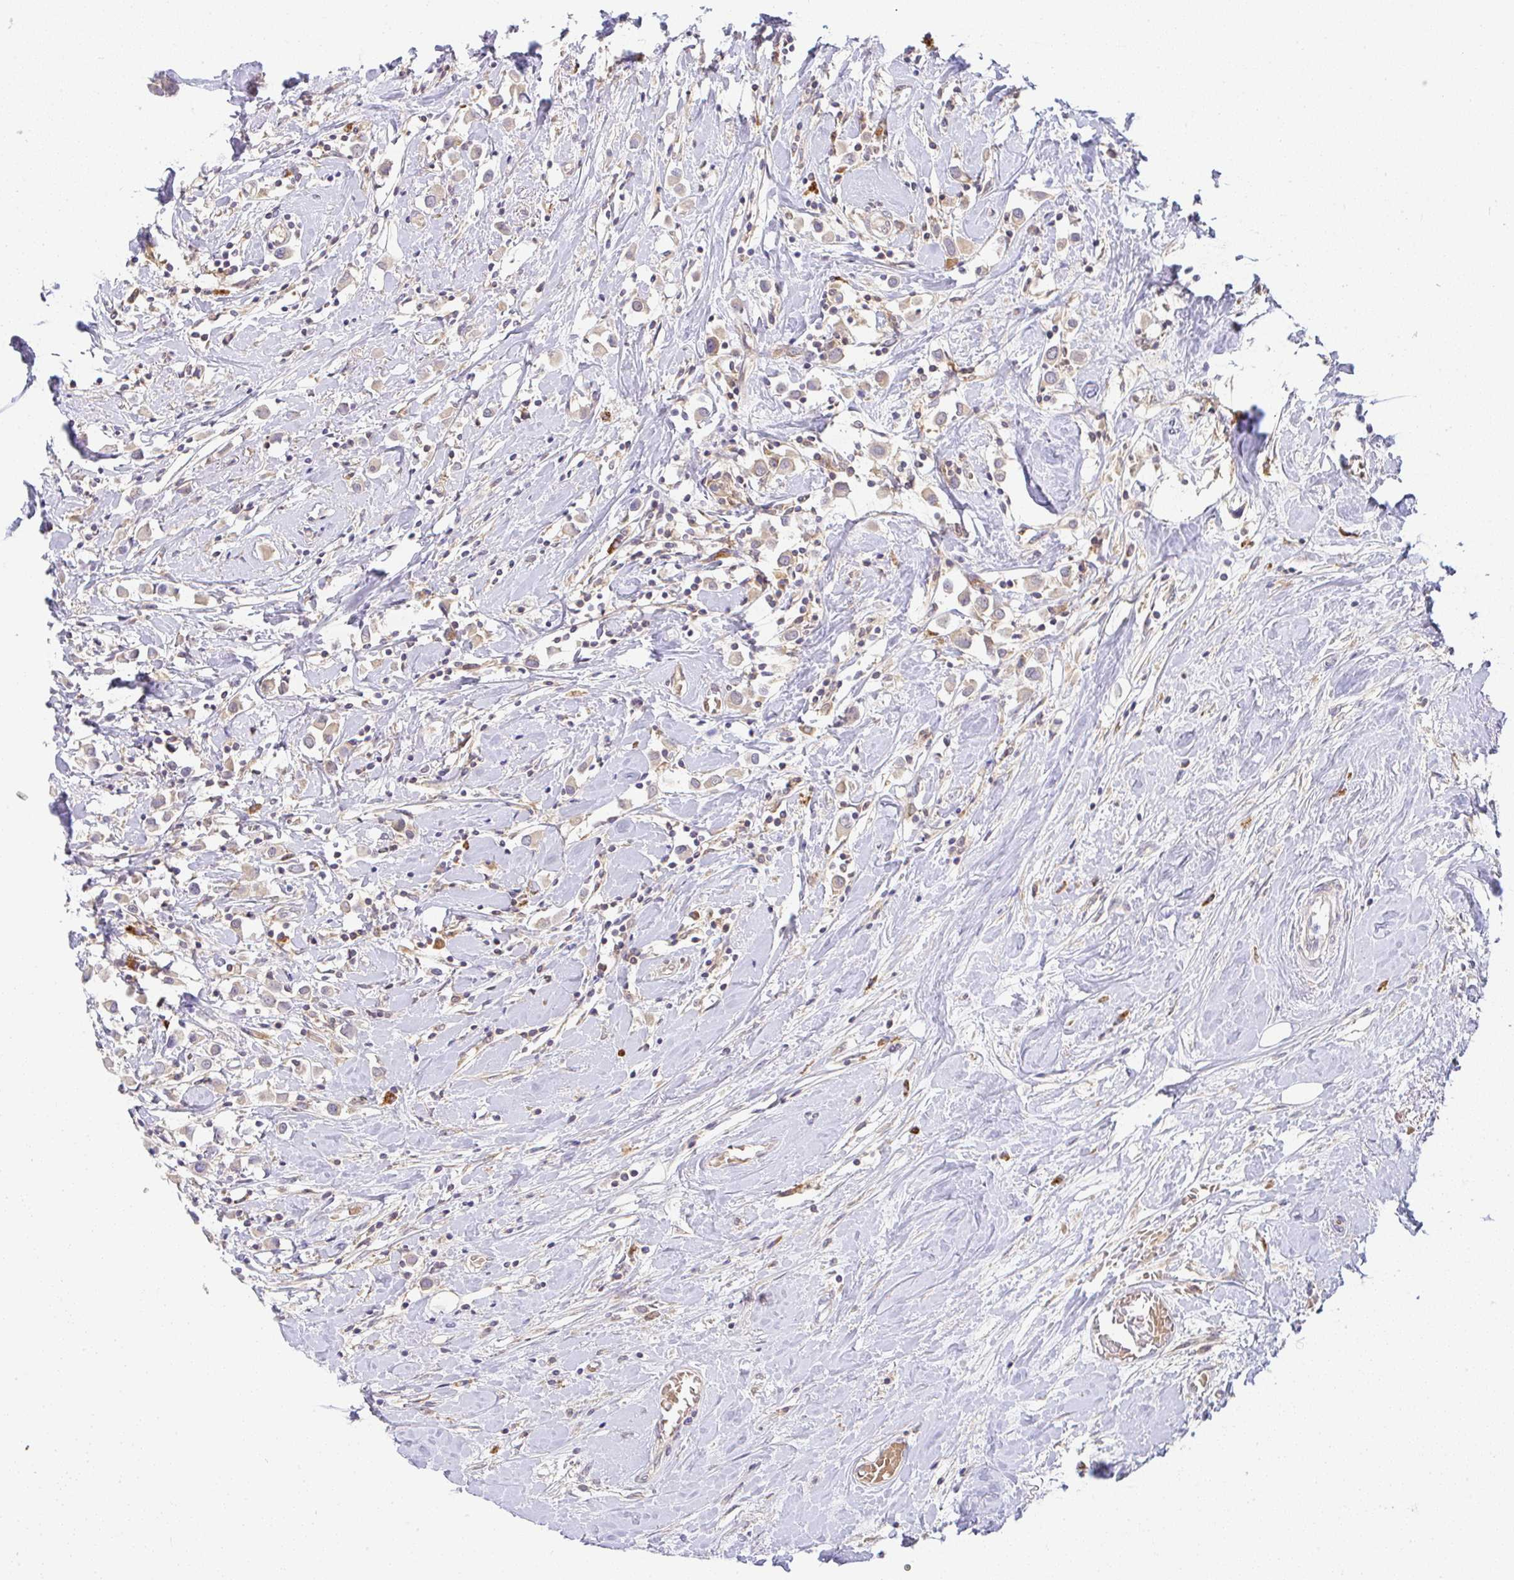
{"staining": {"intensity": "weak", "quantity": ">75%", "location": "cytoplasmic/membranous"}, "tissue": "breast cancer", "cell_type": "Tumor cells", "image_type": "cancer", "snomed": [{"axis": "morphology", "description": "Duct carcinoma"}, {"axis": "topography", "description": "Breast"}], "caption": "Immunohistochemical staining of invasive ductal carcinoma (breast) reveals low levels of weak cytoplasmic/membranous protein expression in about >75% of tumor cells.", "gene": "DERL2", "patient": {"sex": "female", "age": 61}}